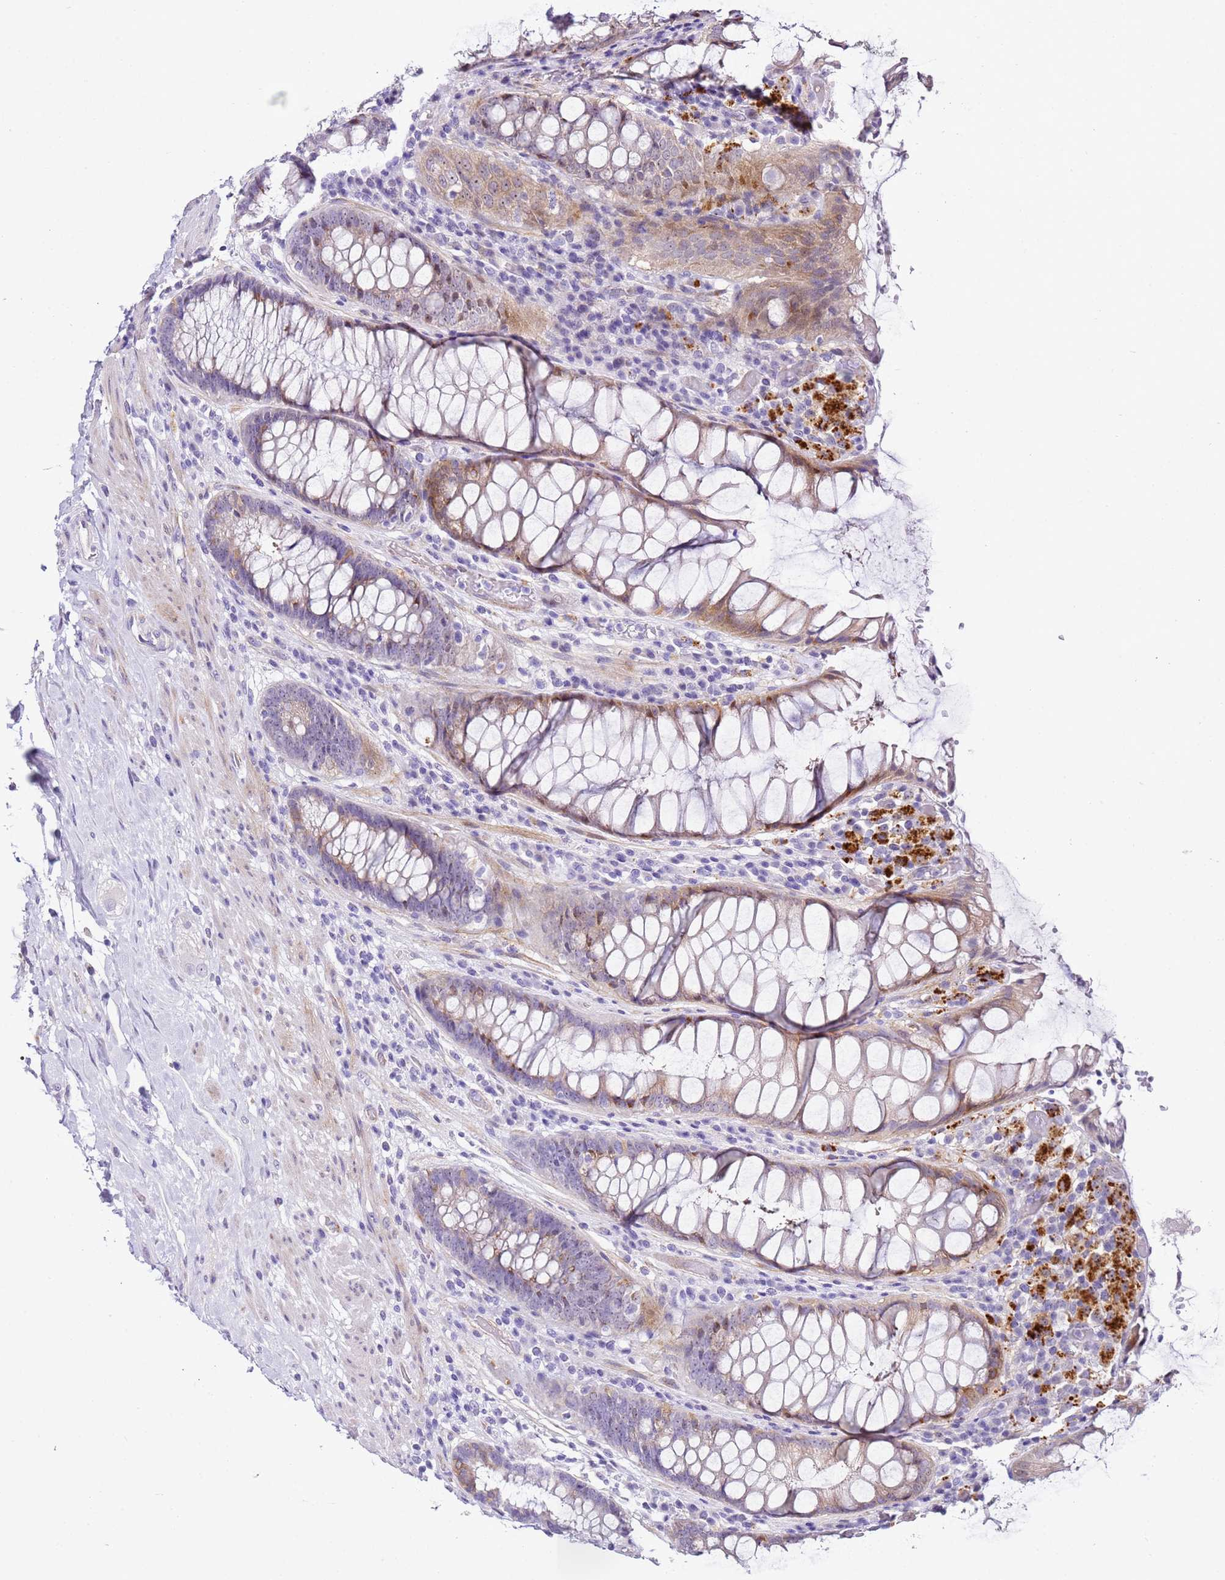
{"staining": {"intensity": "weak", "quantity": "25%-75%", "location": "cytoplasmic/membranous"}, "tissue": "rectum", "cell_type": "Glandular cells", "image_type": "normal", "snomed": [{"axis": "morphology", "description": "Normal tissue, NOS"}, {"axis": "topography", "description": "Rectum"}], "caption": "Brown immunohistochemical staining in unremarkable human rectum demonstrates weak cytoplasmic/membranous staining in approximately 25%-75% of glandular cells. (Stains: DAB (3,3'-diaminobenzidine) in brown, nuclei in blue, Microscopy: brightfield microscopy at high magnification).", "gene": "HGD", "patient": {"sex": "male", "age": 64}}